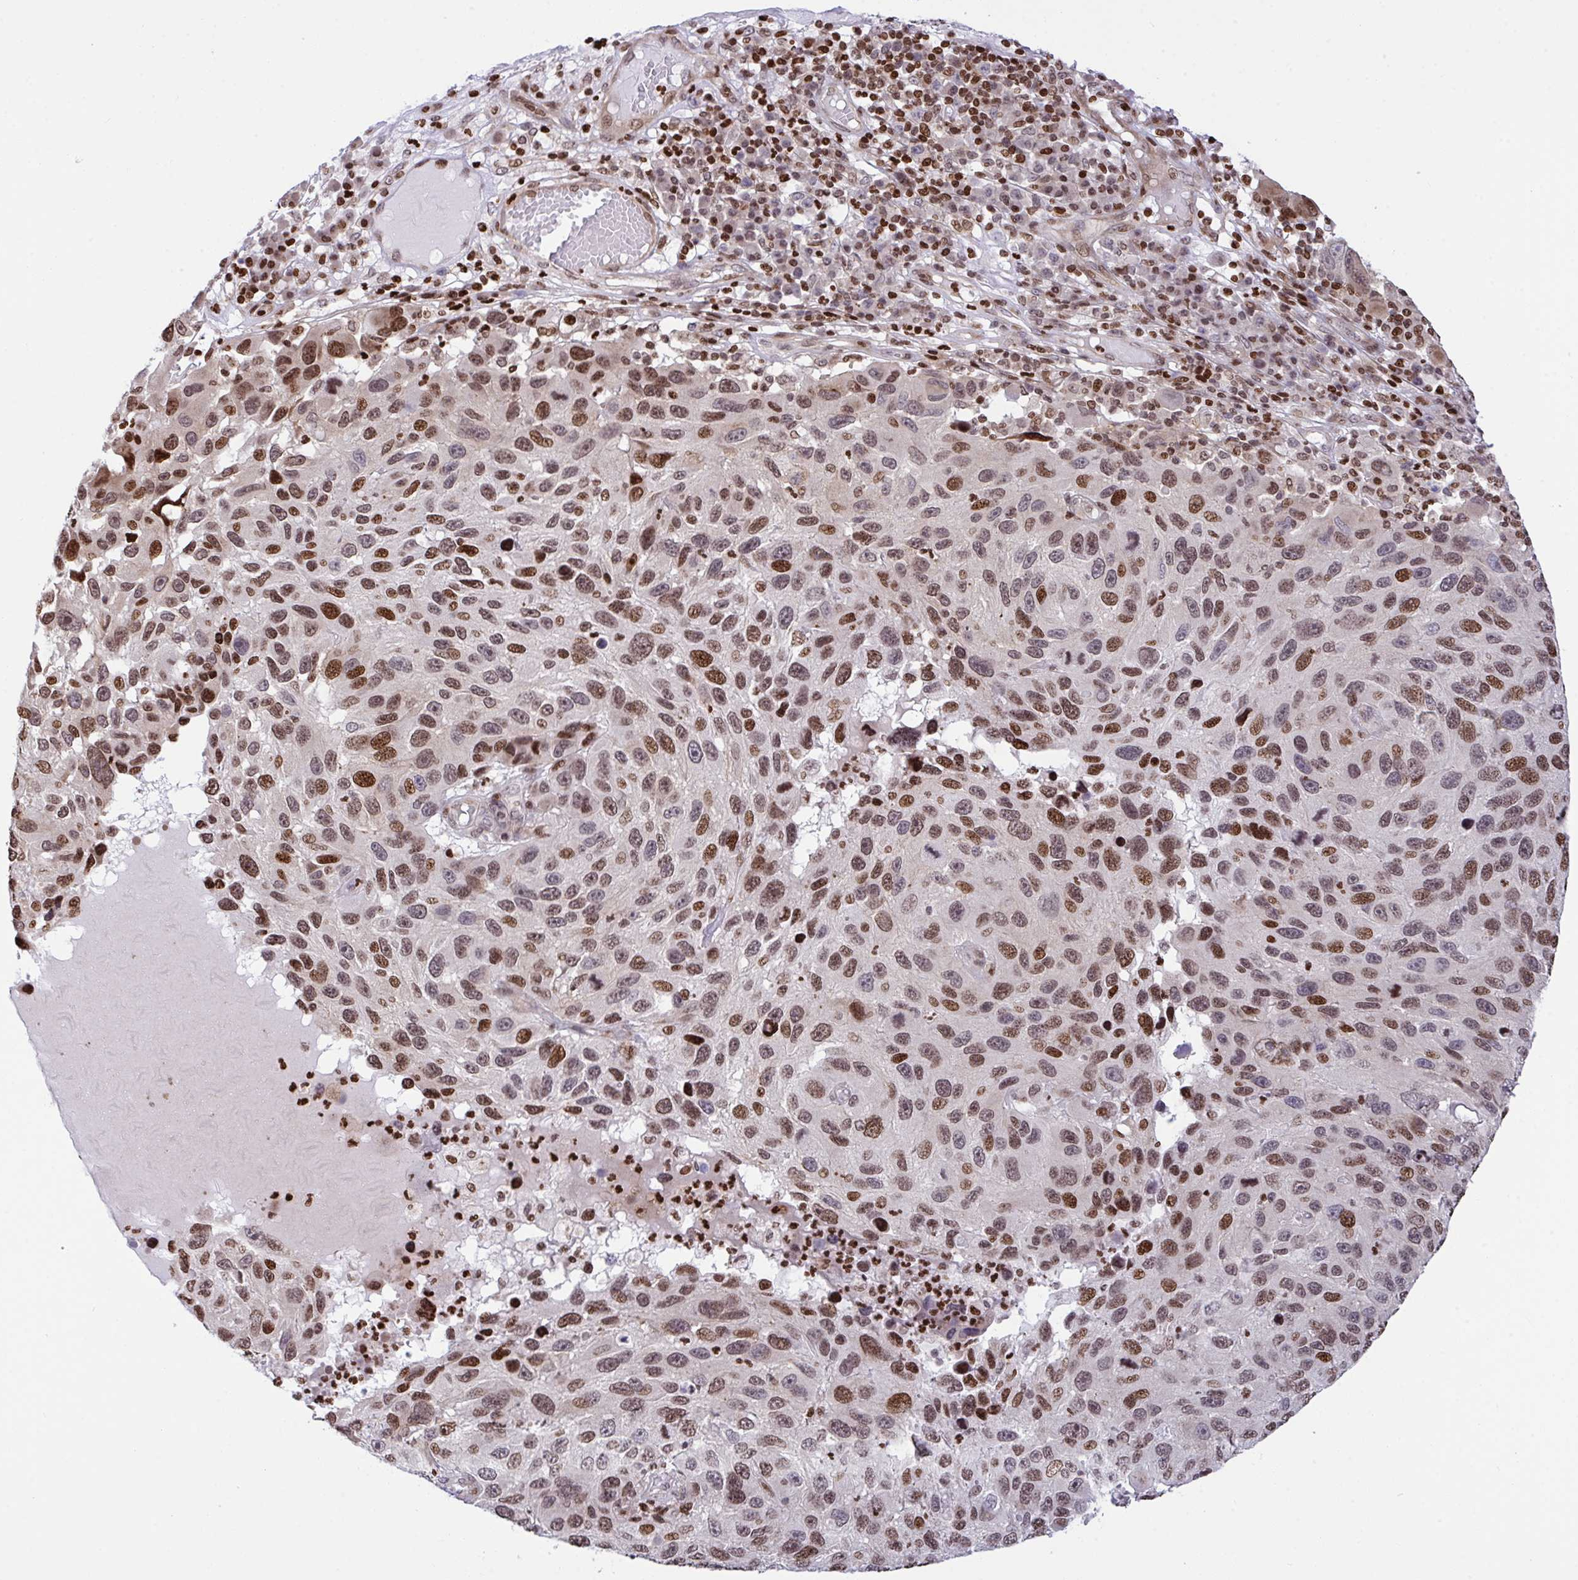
{"staining": {"intensity": "strong", "quantity": ">75%", "location": "nuclear"}, "tissue": "melanoma", "cell_type": "Tumor cells", "image_type": "cancer", "snomed": [{"axis": "morphology", "description": "Malignant melanoma, NOS"}, {"axis": "topography", "description": "Skin"}], "caption": "The histopathology image demonstrates a brown stain indicating the presence of a protein in the nuclear of tumor cells in malignant melanoma.", "gene": "RAPGEF5", "patient": {"sex": "male", "age": 53}}